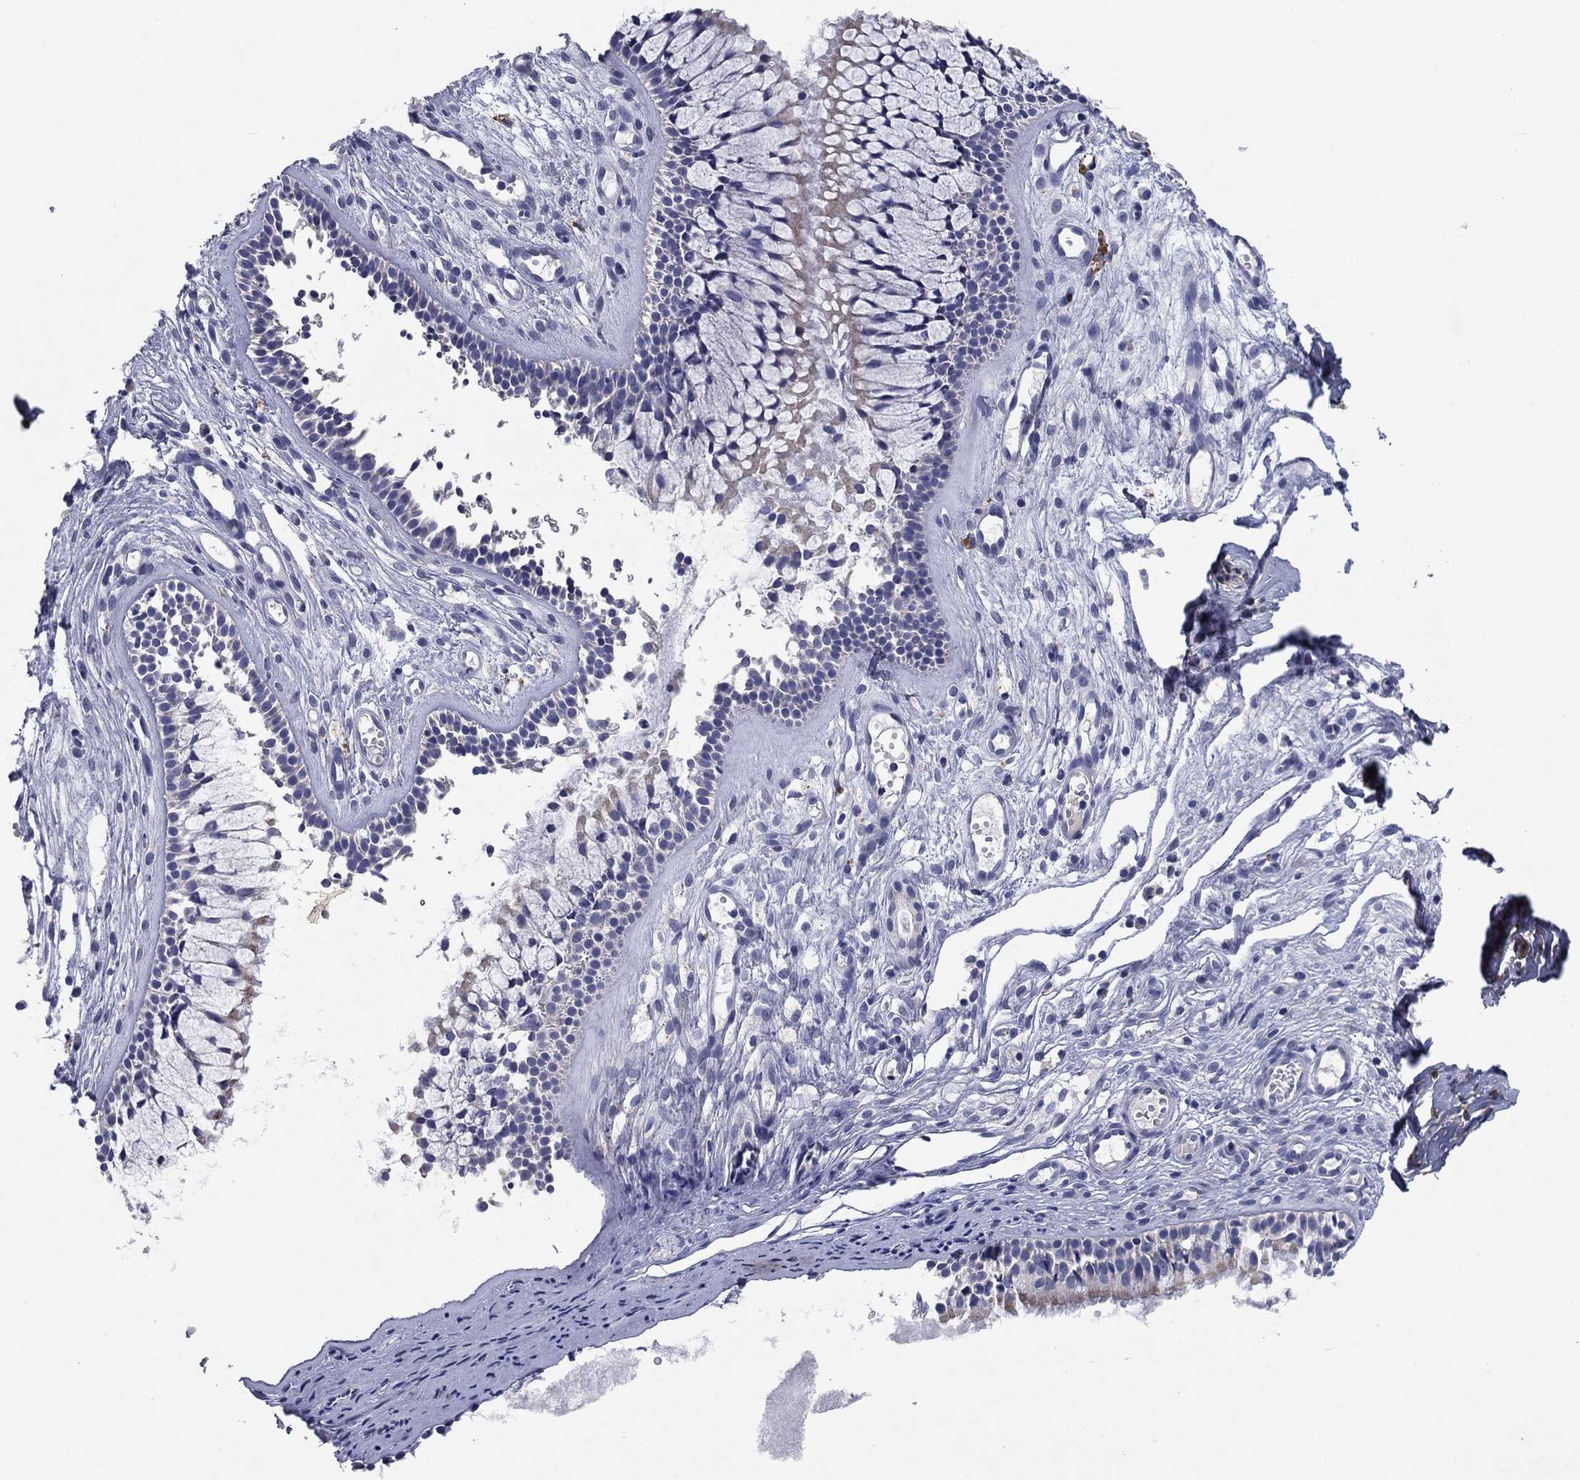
{"staining": {"intensity": "weak", "quantity": "<25%", "location": "cytoplasmic/membranous"}, "tissue": "nasopharynx", "cell_type": "Respiratory epithelial cells", "image_type": "normal", "snomed": [{"axis": "morphology", "description": "Normal tissue, NOS"}, {"axis": "topography", "description": "Nasopharynx"}], "caption": "IHC image of benign human nasopharynx stained for a protein (brown), which exhibits no staining in respiratory epithelial cells.", "gene": "PTGDS", "patient": {"sex": "male", "age": 51}}